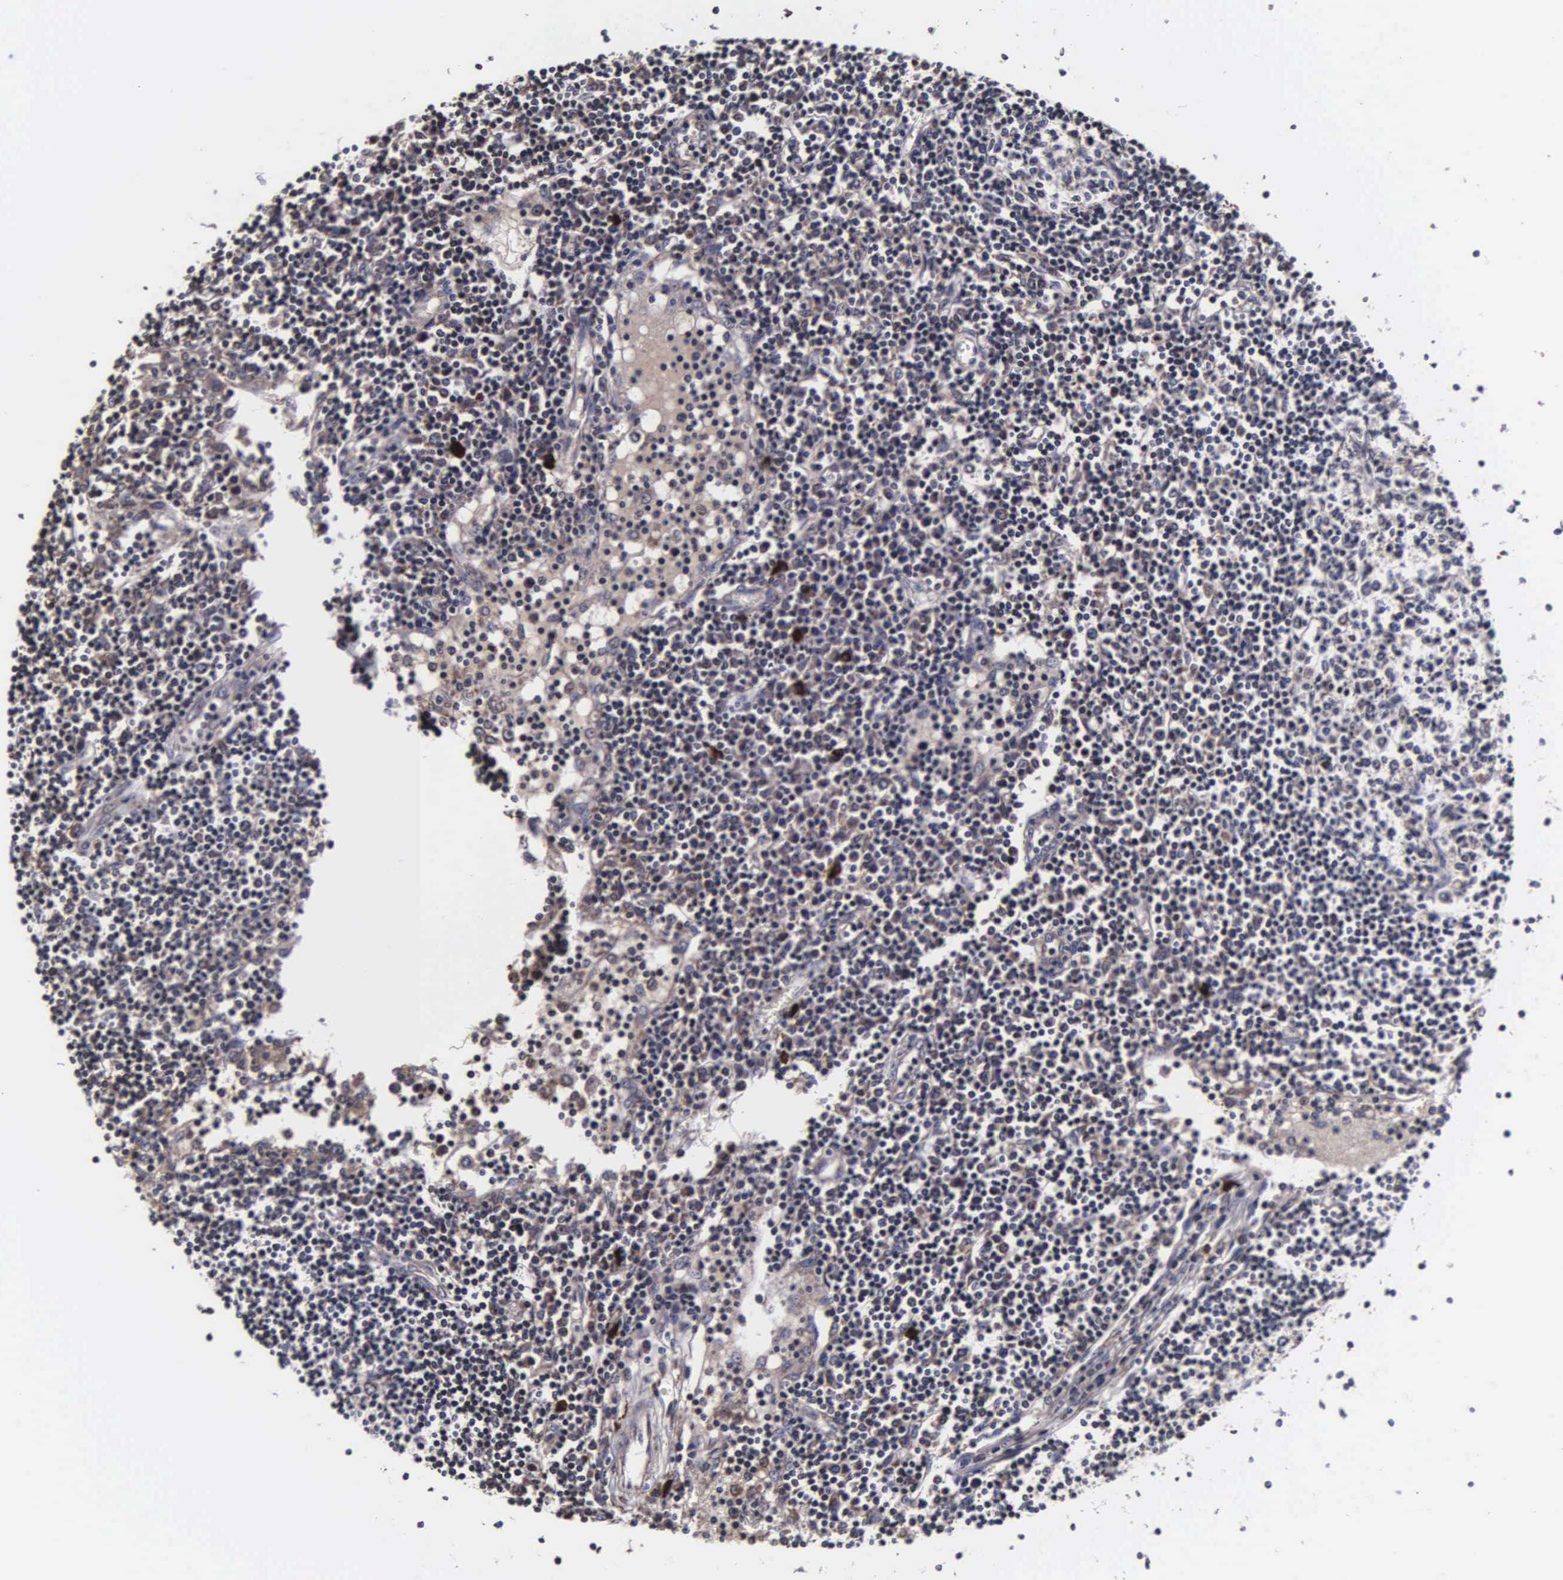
{"staining": {"intensity": "negative", "quantity": "none", "location": "none"}, "tissue": "lymph node", "cell_type": "Germinal center cells", "image_type": "normal", "snomed": [{"axis": "morphology", "description": "Normal tissue, NOS"}, {"axis": "topography", "description": "Lymph node"}], "caption": "Immunohistochemistry micrograph of unremarkable human lymph node stained for a protein (brown), which shows no expression in germinal center cells.", "gene": "PSMA3", "patient": {"sex": "female", "age": 62}}